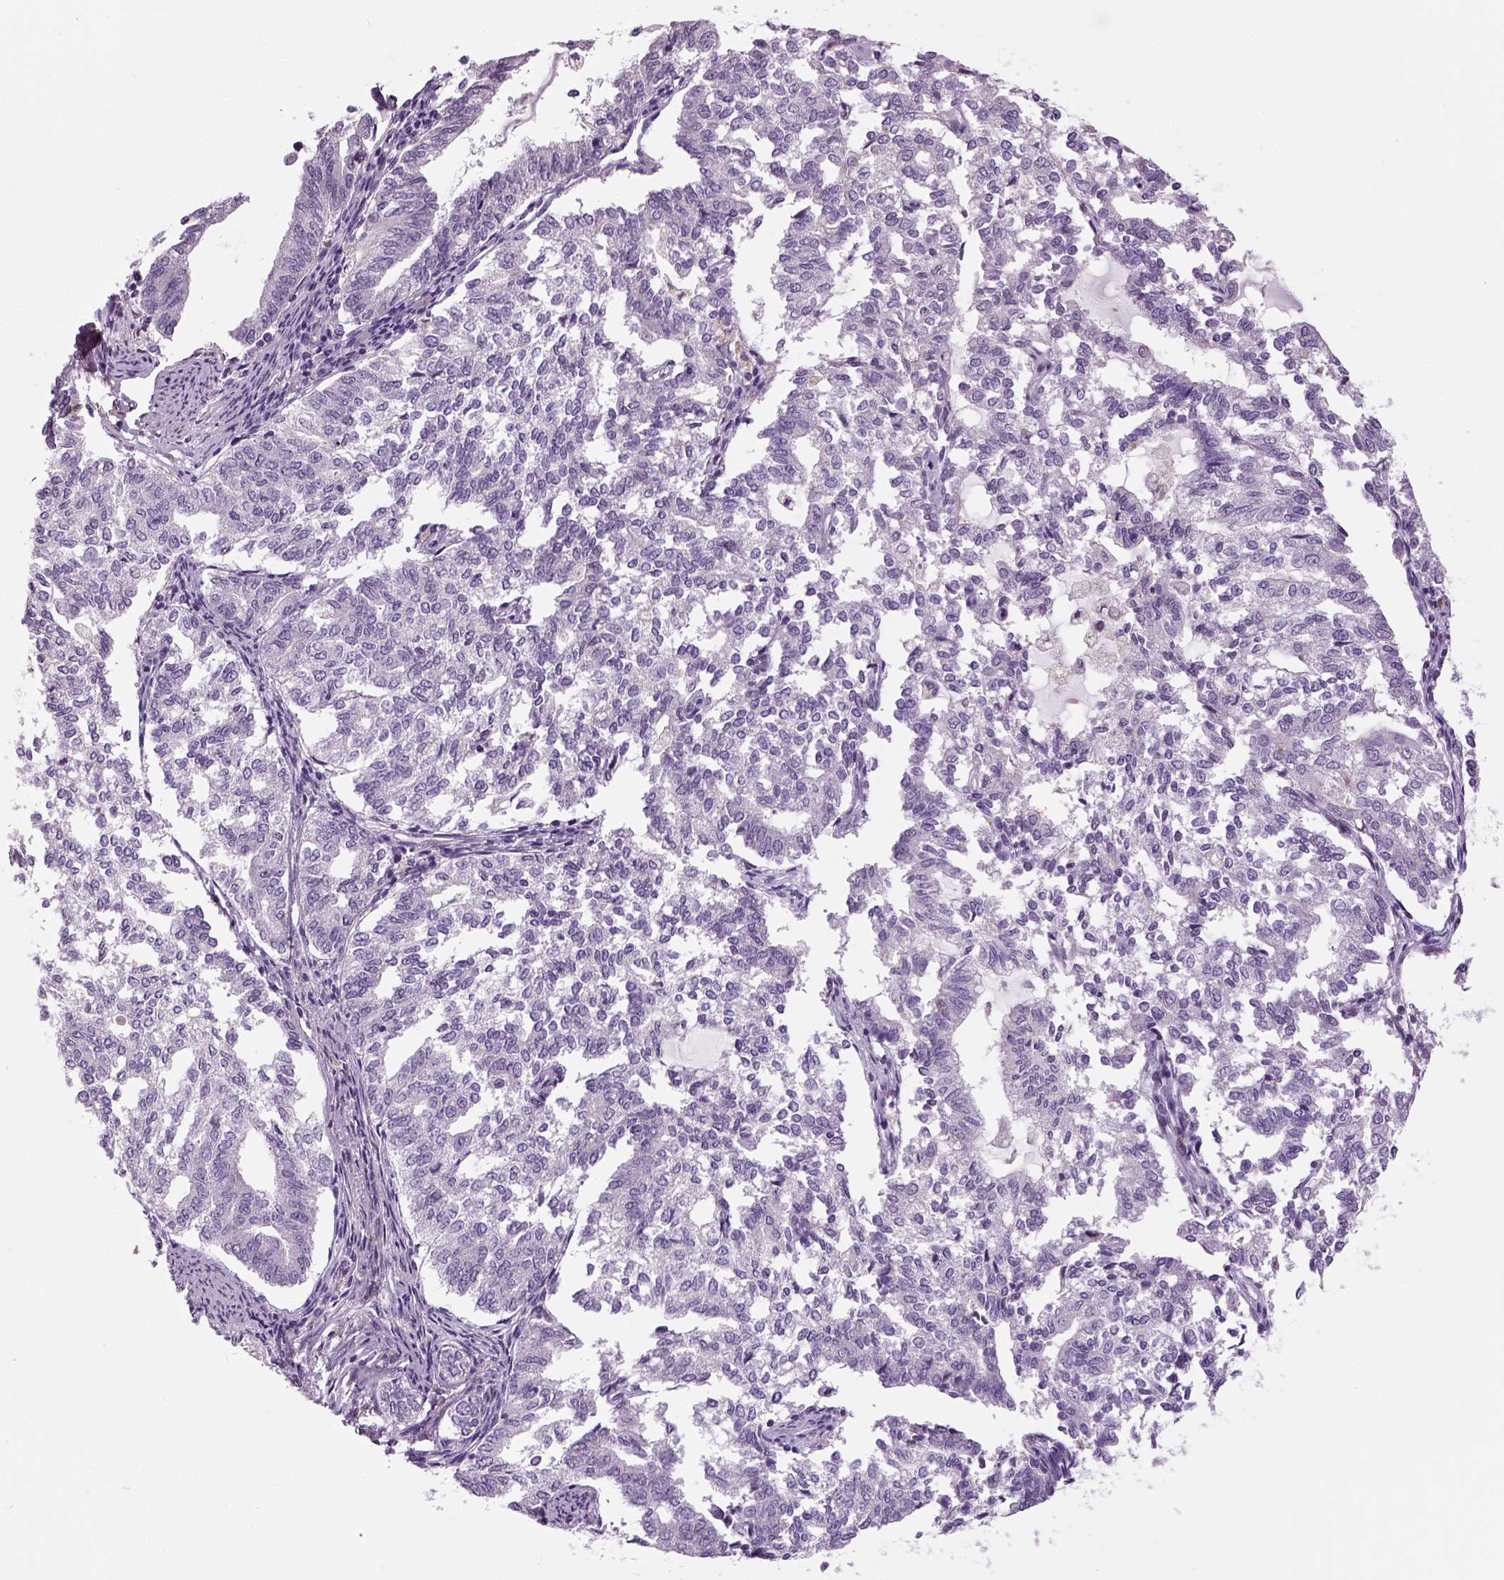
{"staining": {"intensity": "negative", "quantity": "none", "location": "none"}, "tissue": "endometrial cancer", "cell_type": "Tumor cells", "image_type": "cancer", "snomed": [{"axis": "morphology", "description": "Adenocarcinoma, NOS"}, {"axis": "topography", "description": "Endometrium"}], "caption": "Protein analysis of endometrial adenocarcinoma demonstrates no significant positivity in tumor cells.", "gene": "NECAB1", "patient": {"sex": "female", "age": 79}}